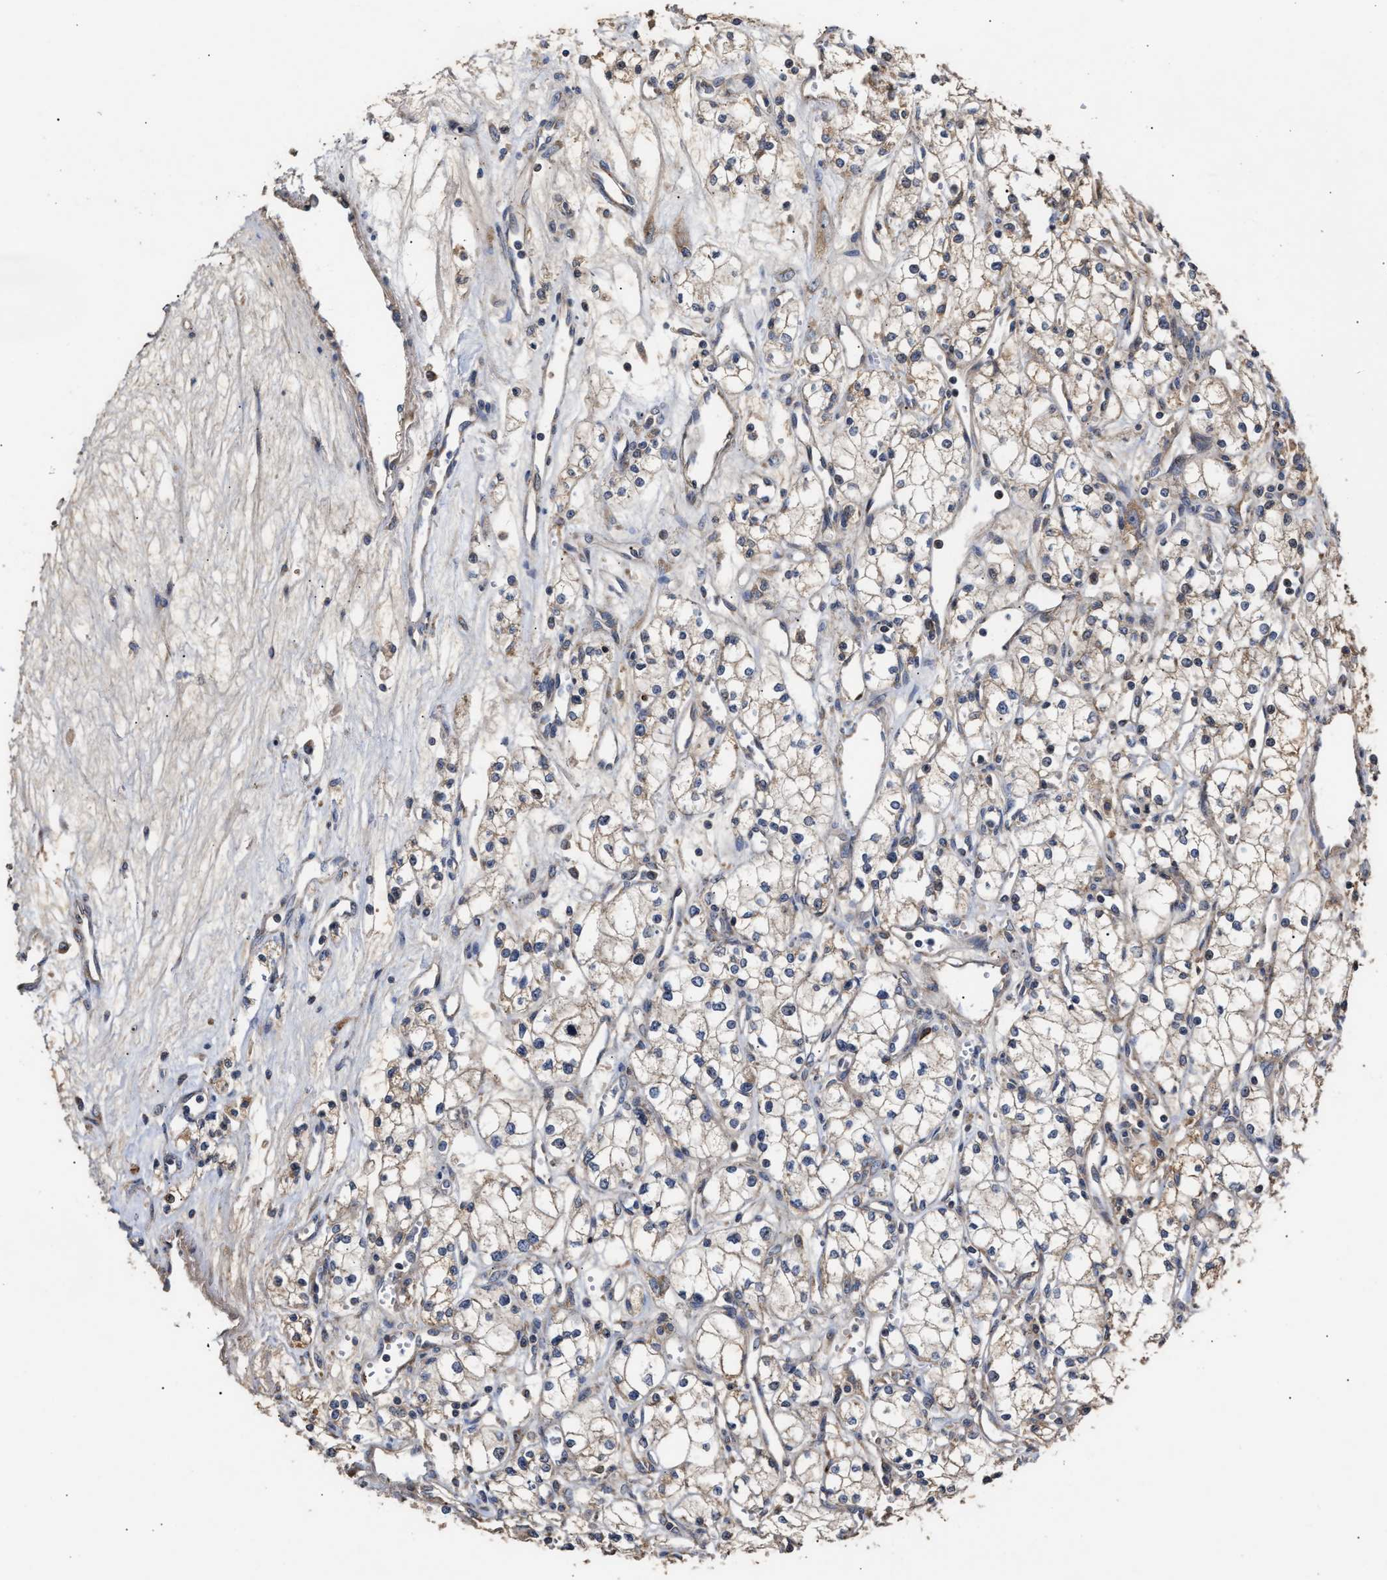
{"staining": {"intensity": "weak", "quantity": "<25%", "location": "cytoplasmic/membranous"}, "tissue": "renal cancer", "cell_type": "Tumor cells", "image_type": "cancer", "snomed": [{"axis": "morphology", "description": "Adenocarcinoma, NOS"}, {"axis": "topography", "description": "Kidney"}], "caption": "Histopathology image shows no protein expression in tumor cells of renal cancer (adenocarcinoma) tissue.", "gene": "GOSR1", "patient": {"sex": "male", "age": 59}}